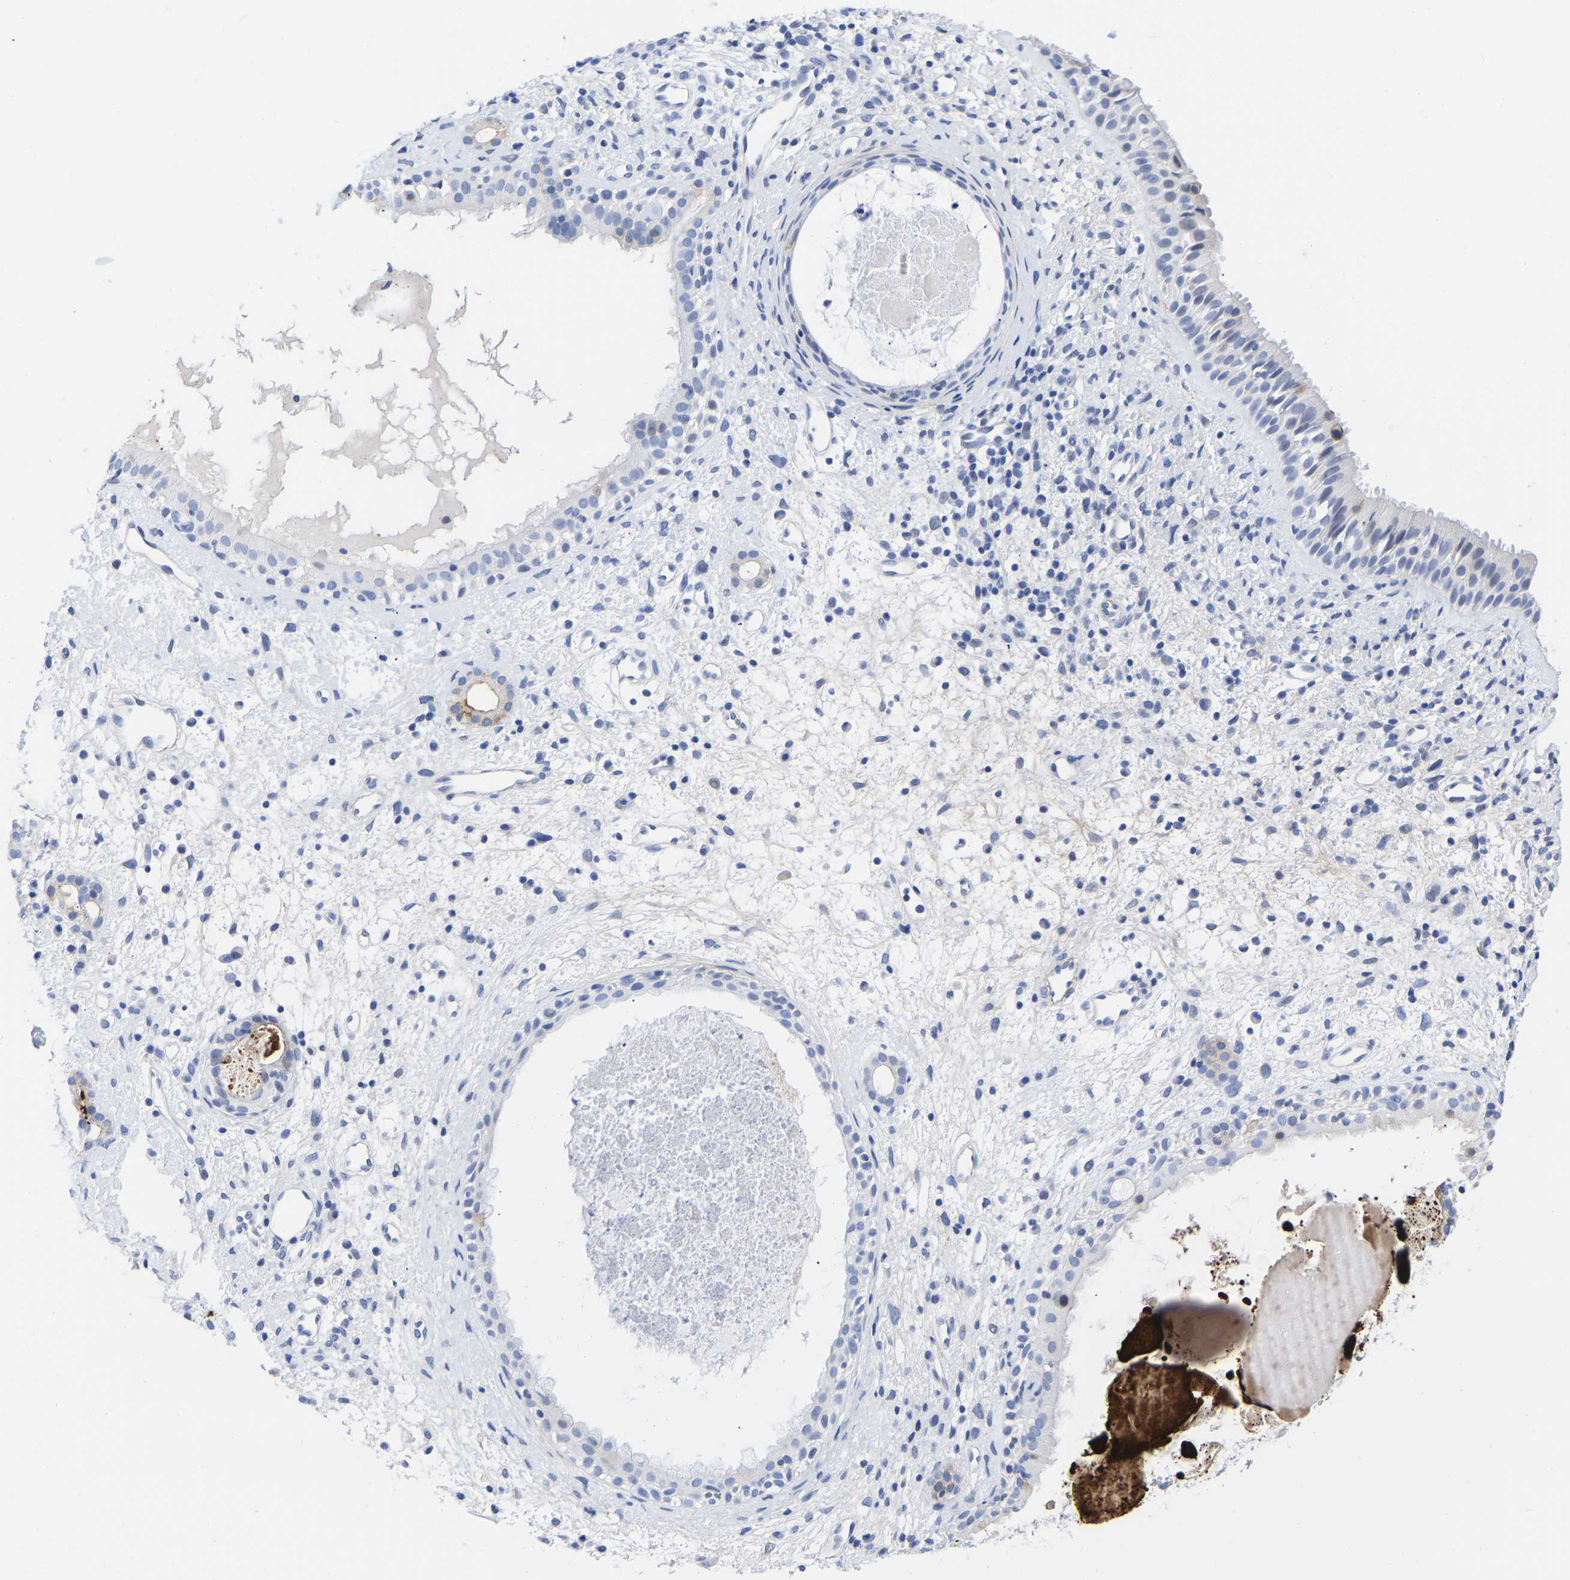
{"staining": {"intensity": "negative", "quantity": "none", "location": "none"}, "tissue": "nasopharynx", "cell_type": "Respiratory epithelial cells", "image_type": "normal", "snomed": [{"axis": "morphology", "description": "Normal tissue, NOS"}, {"axis": "topography", "description": "Nasopharynx"}], "caption": "Respiratory epithelial cells show no significant positivity in normal nasopharynx. The staining is performed using DAB (3,3'-diaminobenzidine) brown chromogen with nuclei counter-stained in using hematoxylin.", "gene": "GPA33", "patient": {"sex": "male", "age": 22}}